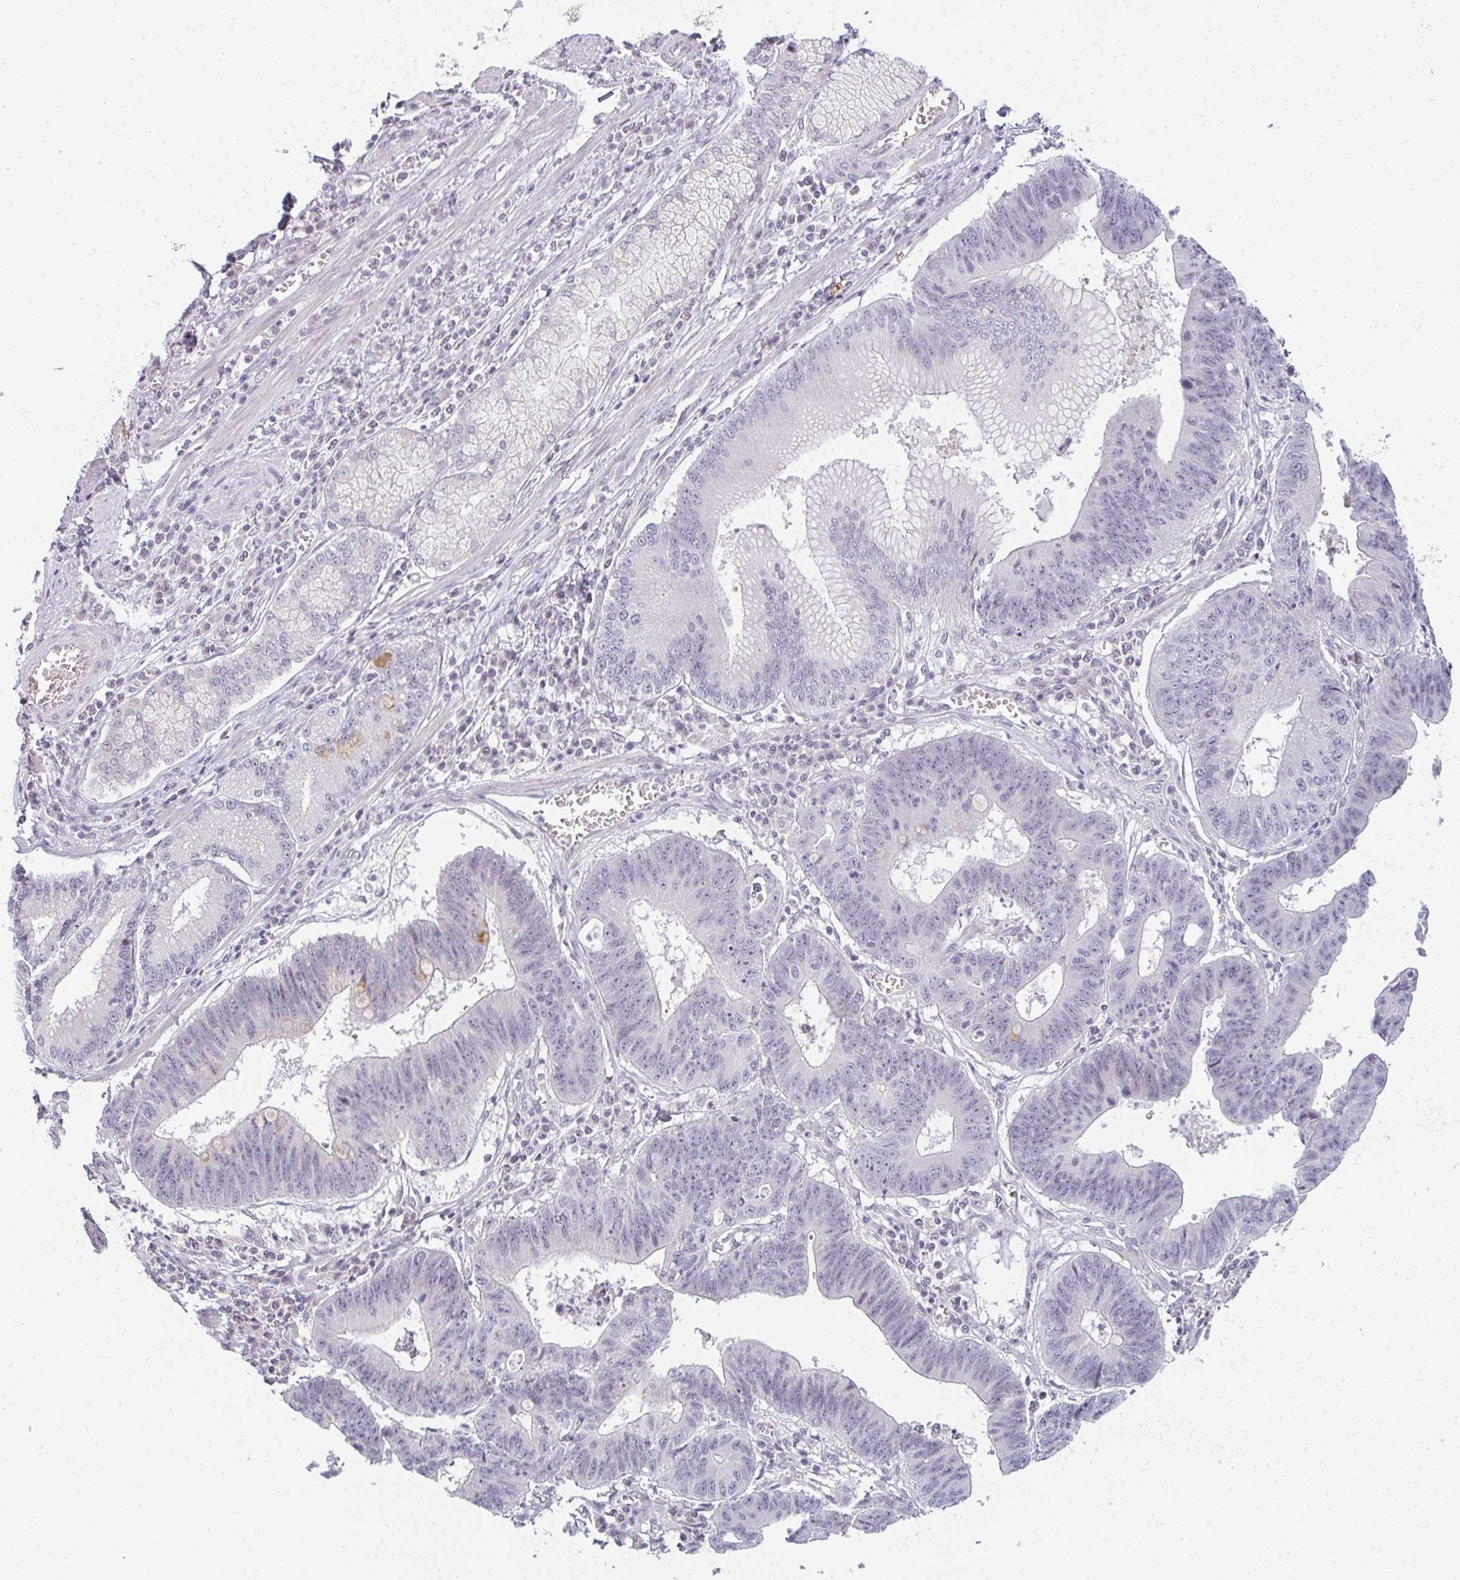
{"staining": {"intensity": "negative", "quantity": "none", "location": "none"}, "tissue": "stomach cancer", "cell_type": "Tumor cells", "image_type": "cancer", "snomed": [{"axis": "morphology", "description": "Adenocarcinoma, NOS"}, {"axis": "topography", "description": "Stomach"}], "caption": "High magnification brightfield microscopy of stomach cancer (adenocarcinoma) stained with DAB (3,3'-diaminobenzidine) (brown) and counterstained with hematoxylin (blue): tumor cells show no significant positivity. (DAB (3,3'-diaminobenzidine) IHC visualized using brightfield microscopy, high magnification).", "gene": "RBBP6", "patient": {"sex": "male", "age": 59}}